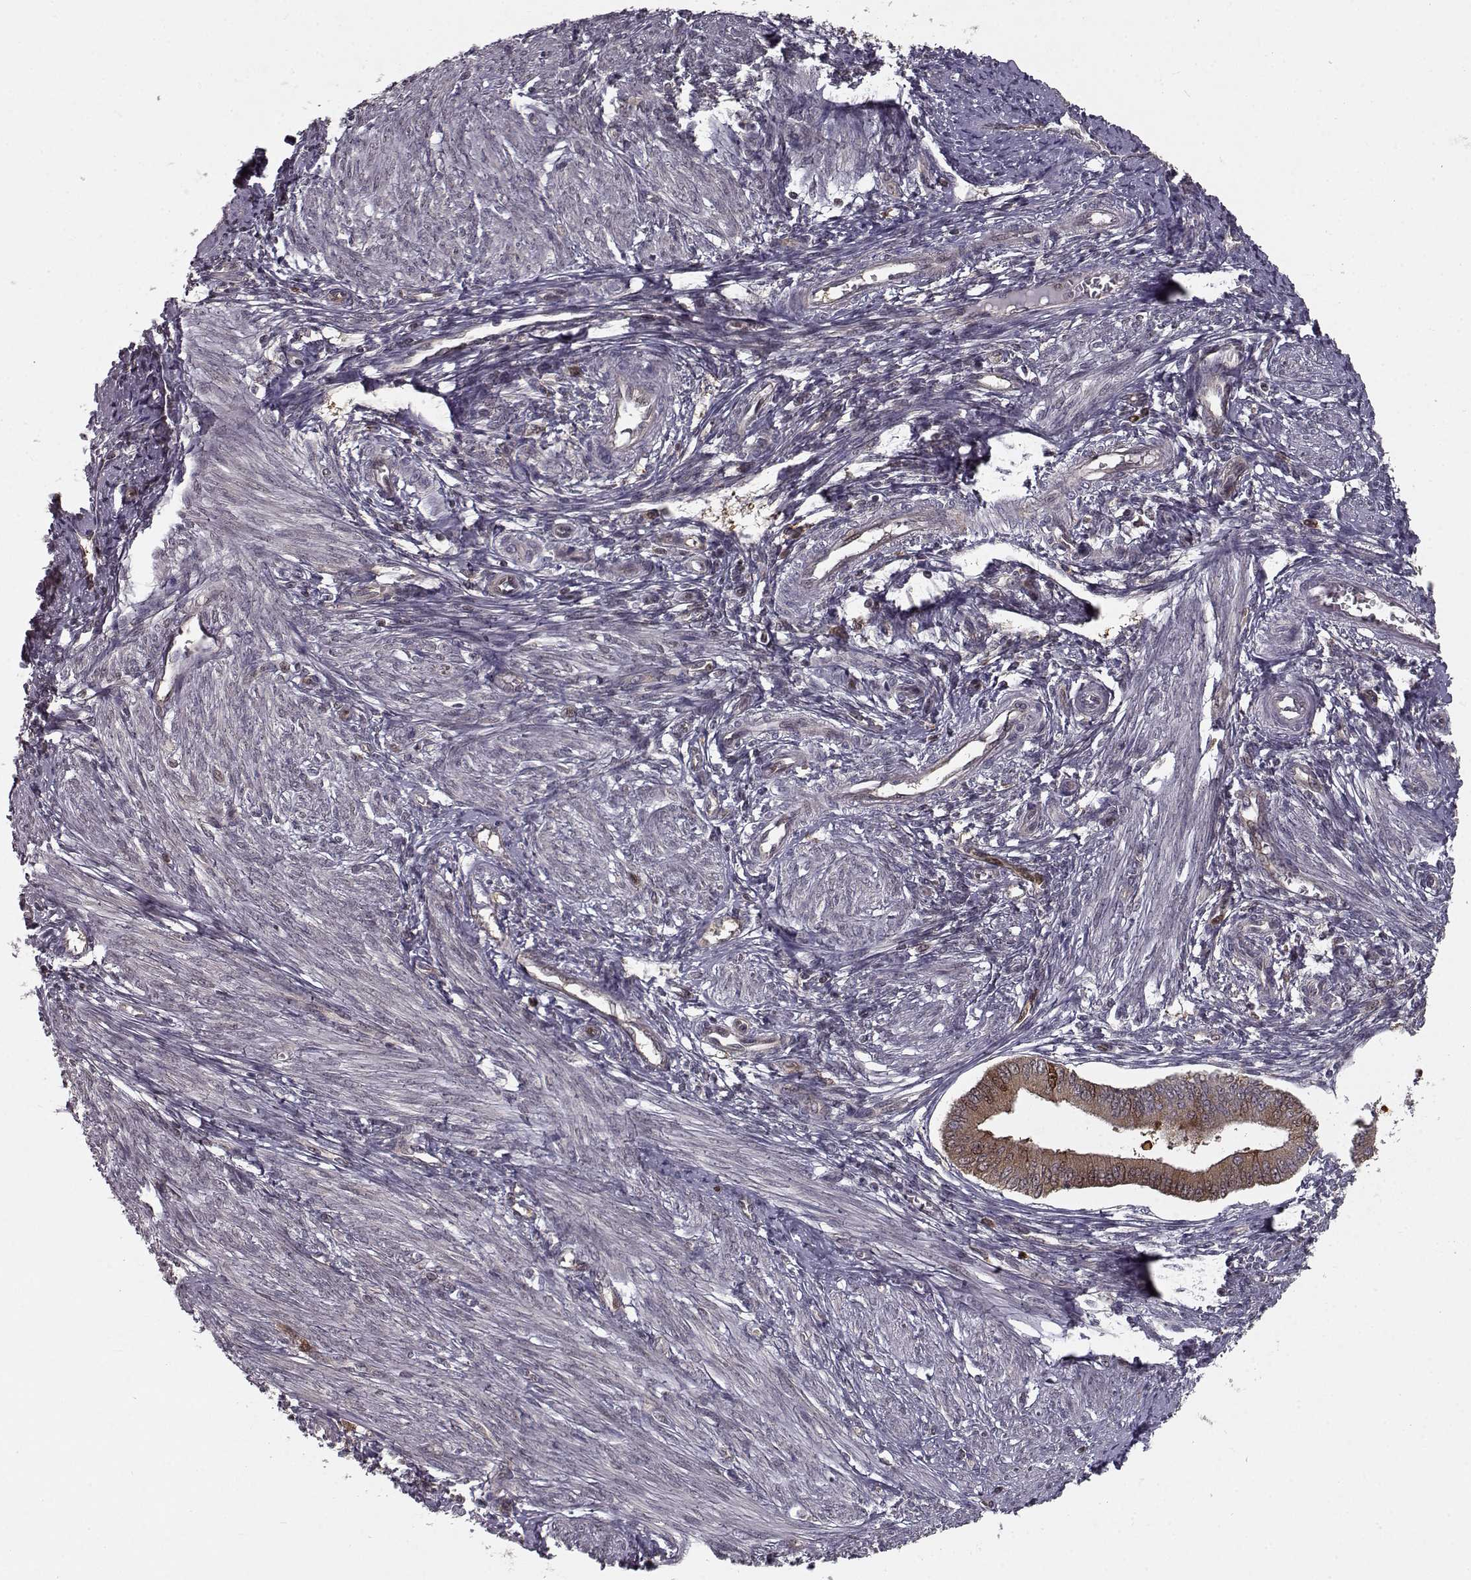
{"staining": {"intensity": "weak", "quantity": ">75%", "location": "cytoplasmic/membranous"}, "tissue": "endometrium", "cell_type": "Cells in endometrial stroma", "image_type": "normal", "snomed": [{"axis": "morphology", "description": "Normal tissue, NOS"}, {"axis": "topography", "description": "Endometrium"}], "caption": "The micrograph displays immunohistochemical staining of normal endometrium. There is weak cytoplasmic/membranous expression is appreciated in about >75% of cells in endometrial stroma. Nuclei are stained in blue.", "gene": "RANBP1", "patient": {"sex": "female", "age": 42}}